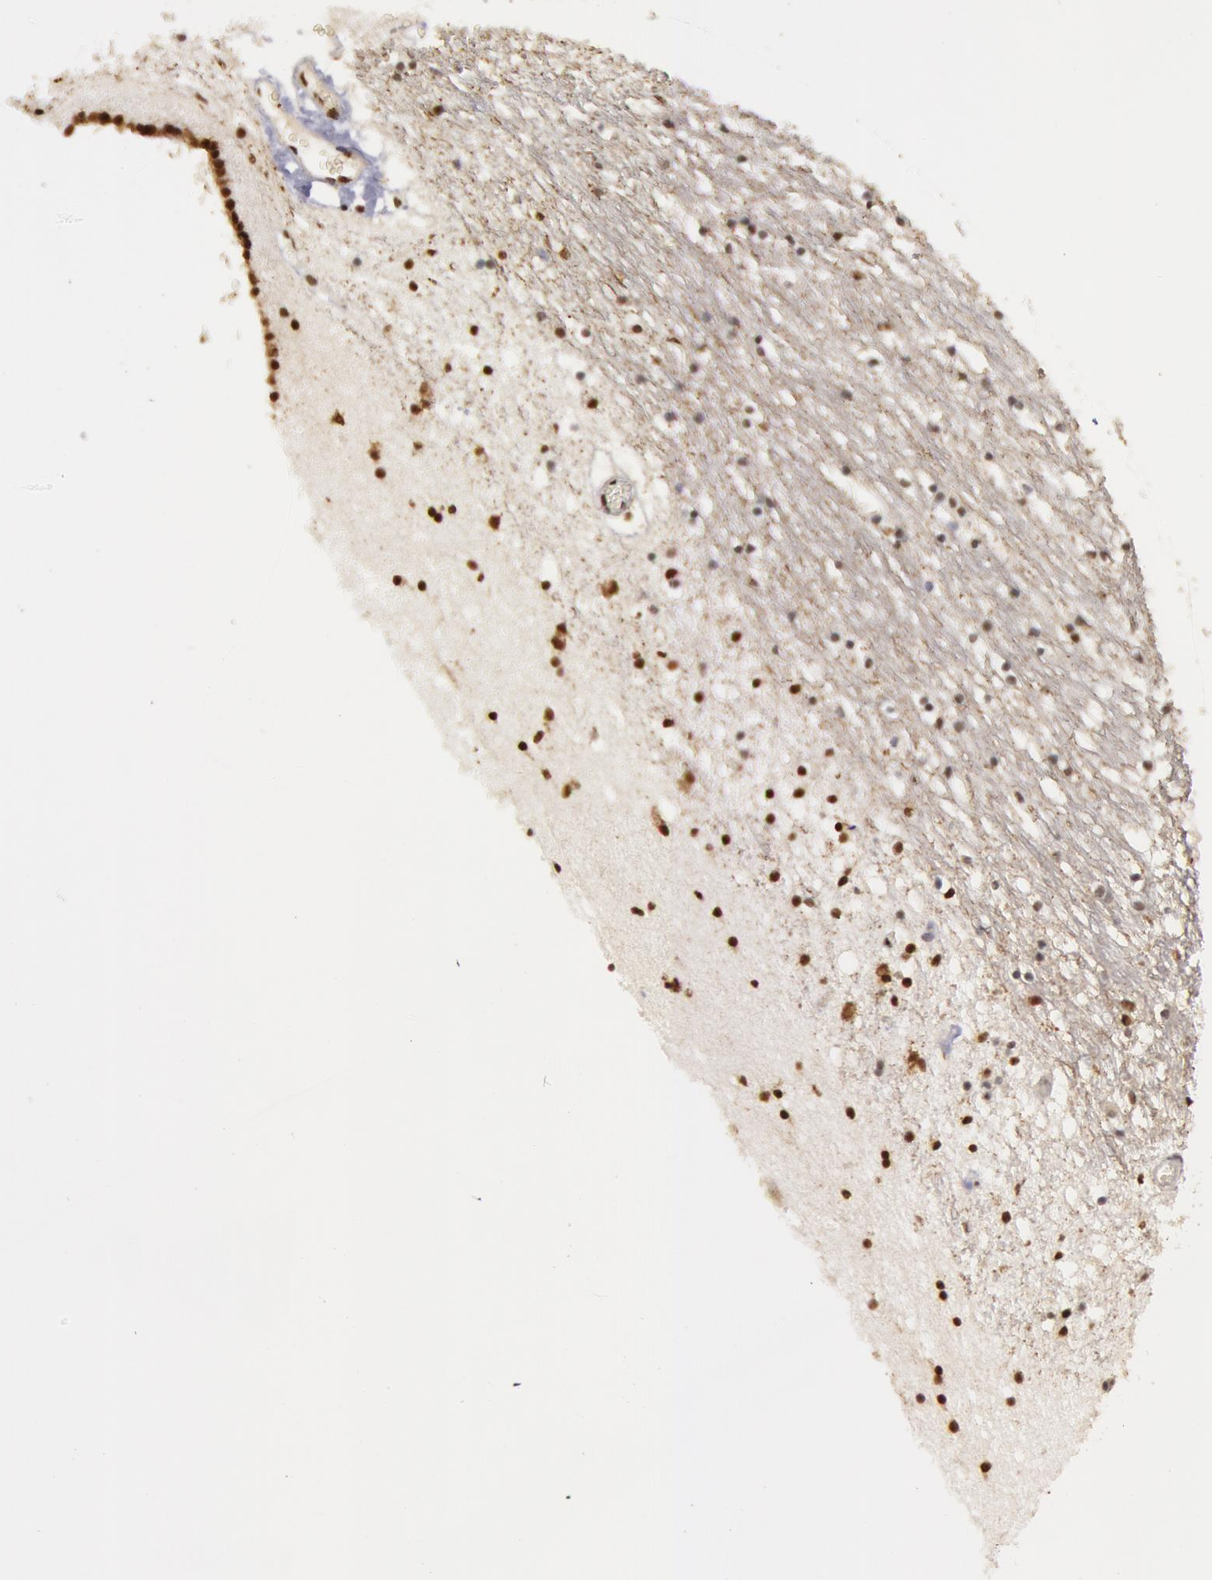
{"staining": {"intensity": "weak", "quantity": ">75%", "location": "cytoplasmic/membranous"}, "tissue": "caudate", "cell_type": "Glial cells", "image_type": "normal", "snomed": [{"axis": "morphology", "description": "Normal tissue, NOS"}, {"axis": "topography", "description": "Lateral ventricle wall"}], "caption": "IHC histopathology image of normal caudate: caudate stained using IHC shows low levels of weak protein expression localized specifically in the cytoplasmic/membranous of glial cells, appearing as a cytoplasmic/membranous brown color.", "gene": "VRTN", "patient": {"sex": "male", "age": 45}}